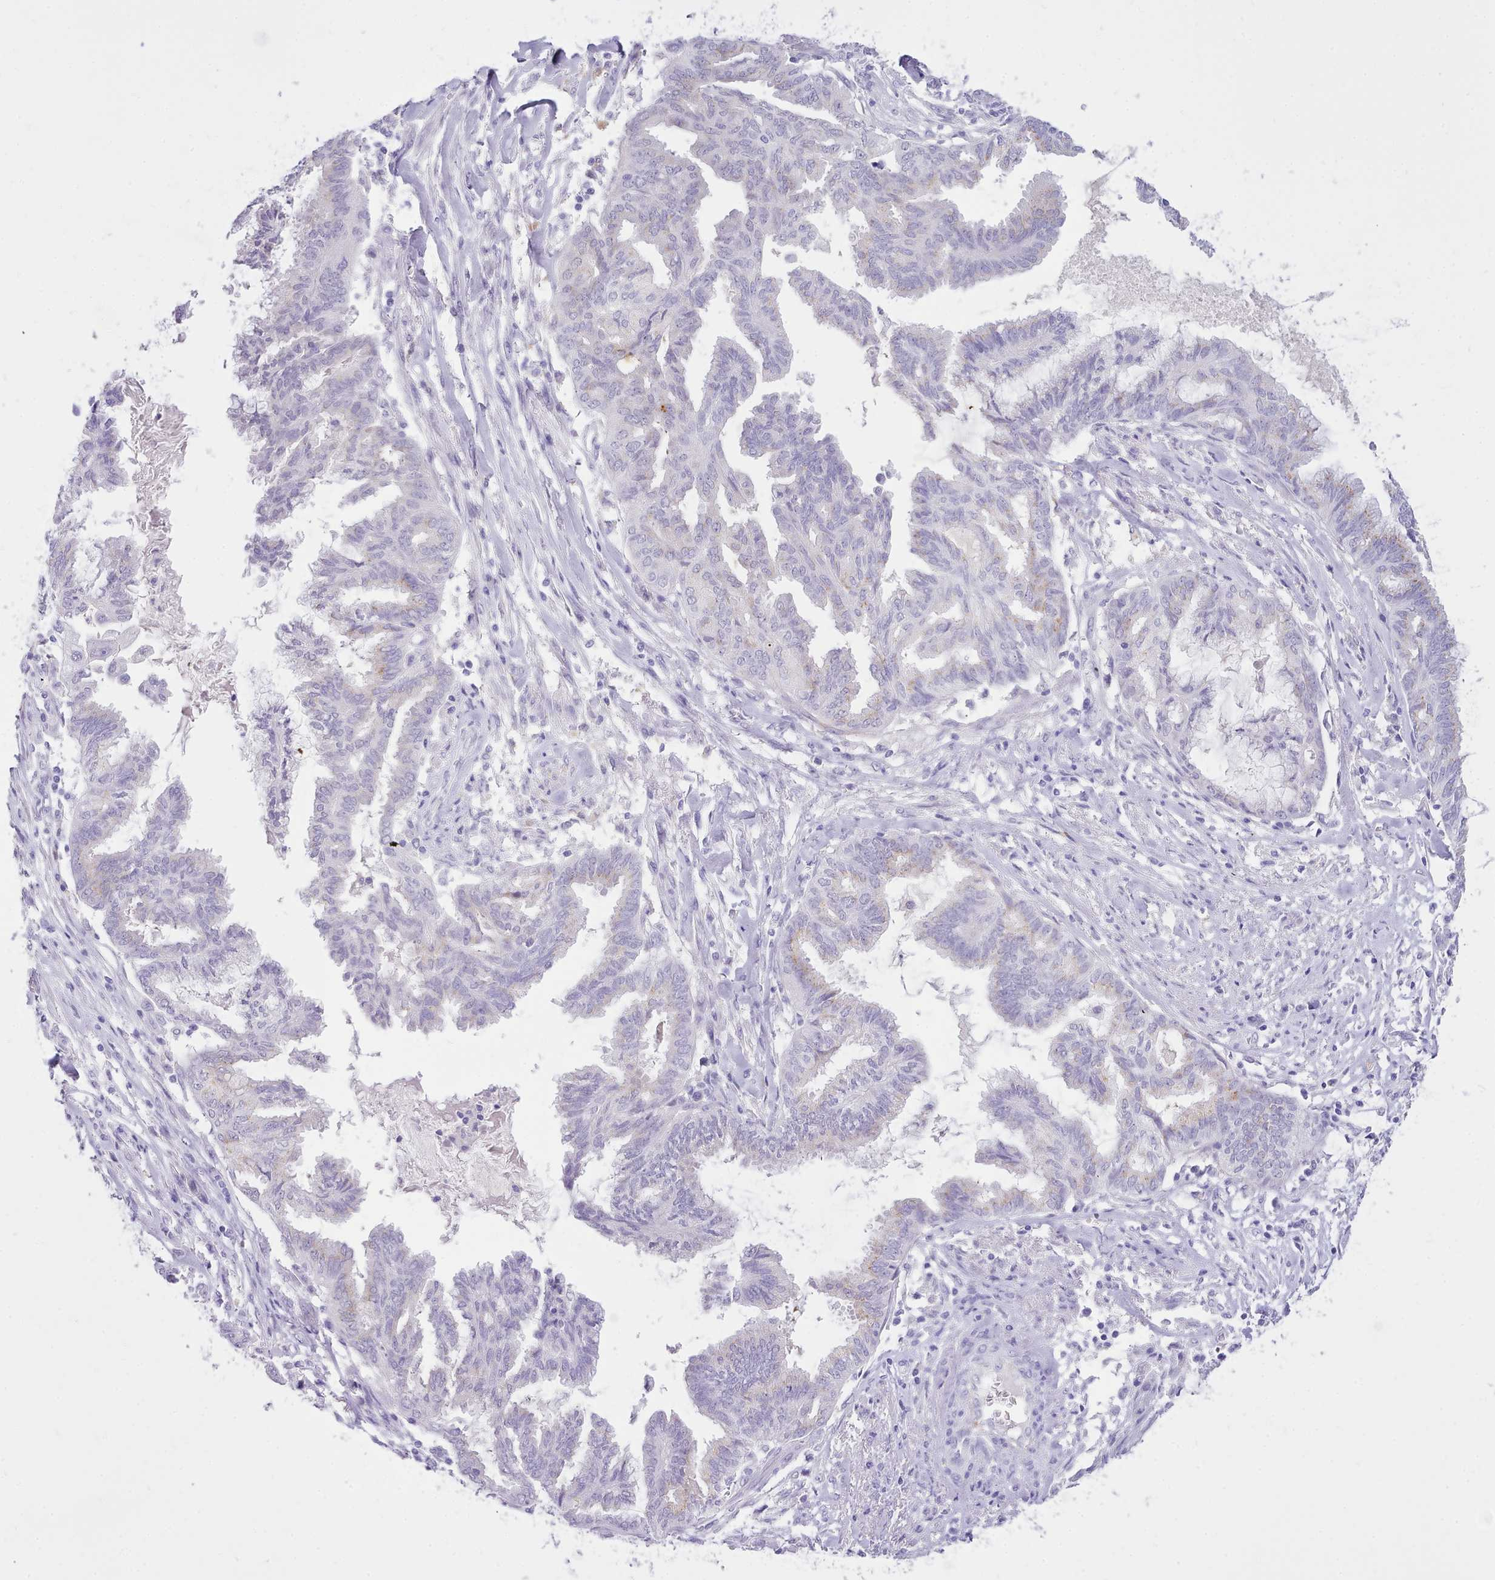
{"staining": {"intensity": "negative", "quantity": "none", "location": "none"}, "tissue": "endometrial cancer", "cell_type": "Tumor cells", "image_type": "cancer", "snomed": [{"axis": "morphology", "description": "Adenocarcinoma, NOS"}, {"axis": "topography", "description": "Endometrium"}], "caption": "Immunohistochemistry image of neoplastic tissue: adenocarcinoma (endometrial) stained with DAB (3,3'-diaminobenzidine) exhibits no significant protein staining in tumor cells.", "gene": "LRRC37A", "patient": {"sex": "female", "age": 86}}